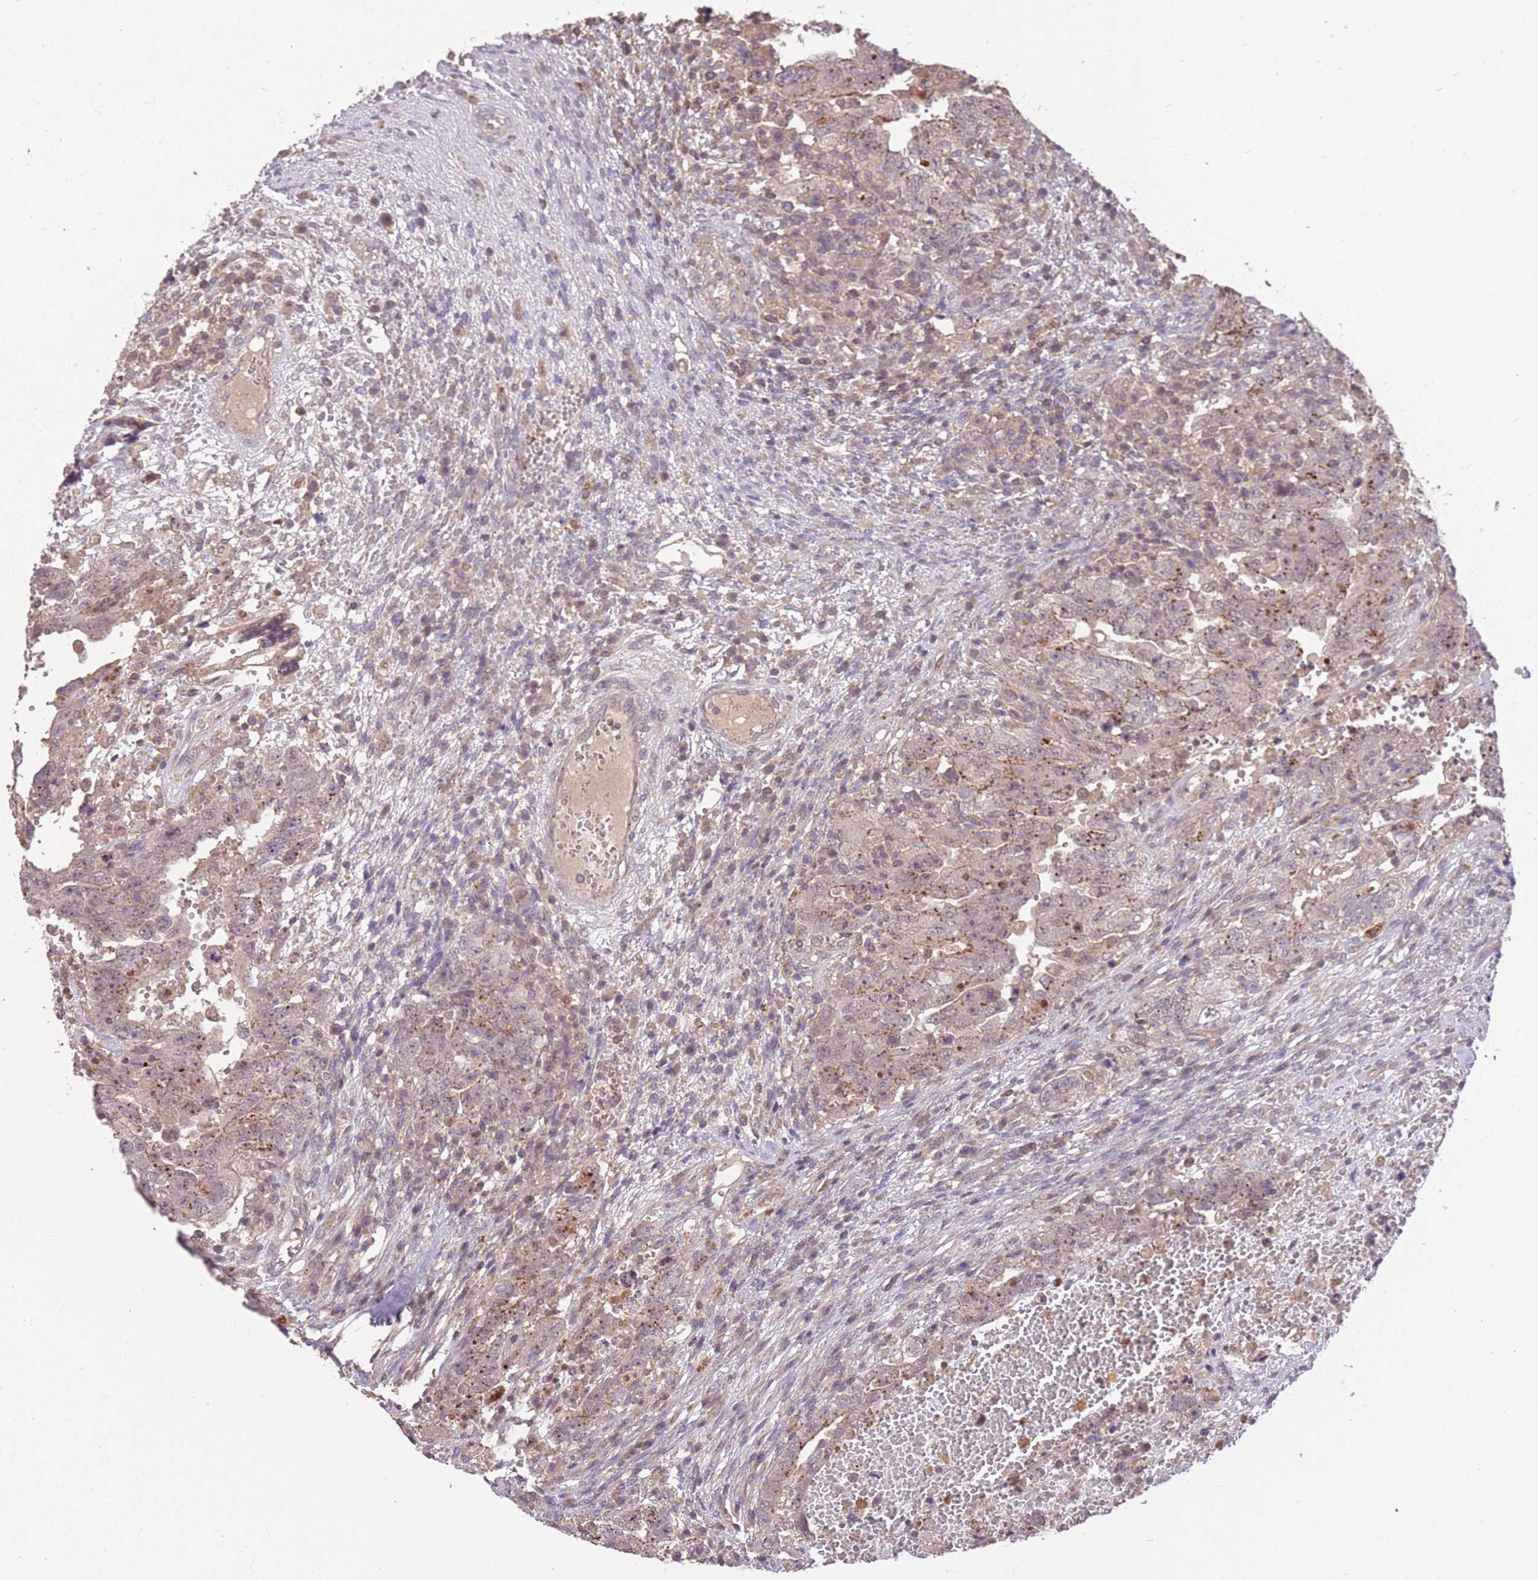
{"staining": {"intensity": "weak", "quantity": "25%-75%", "location": "cytoplasmic/membranous"}, "tissue": "testis cancer", "cell_type": "Tumor cells", "image_type": "cancer", "snomed": [{"axis": "morphology", "description": "Carcinoma, Embryonal, NOS"}, {"axis": "topography", "description": "Testis"}], "caption": "A low amount of weak cytoplasmic/membranous positivity is appreciated in about 25%-75% of tumor cells in testis cancer tissue.", "gene": "POLR3F", "patient": {"sex": "male", "age": 26}}